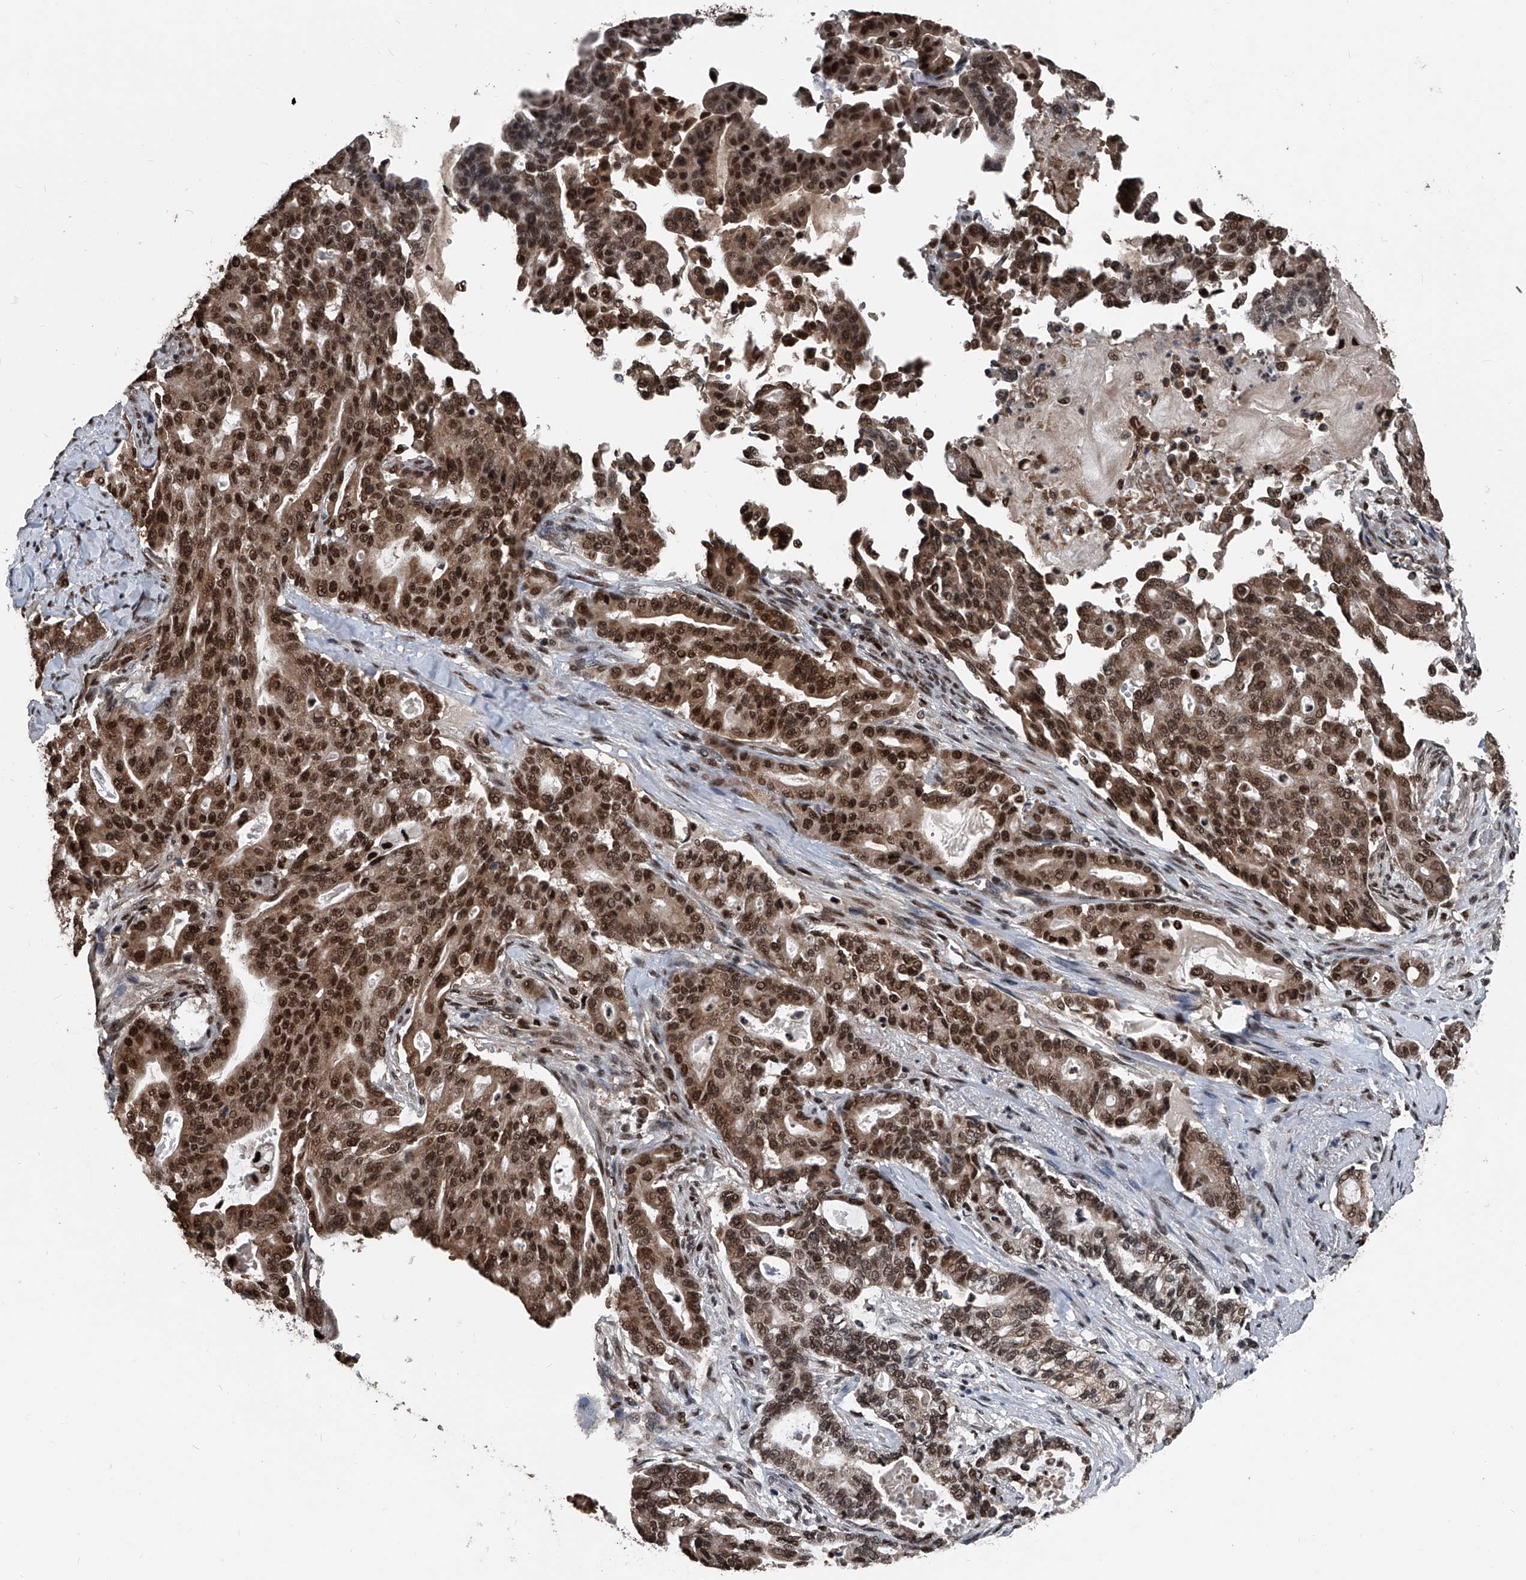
{"staining": {"intensity": "strong", "quantity": ">75%", "location": "cytoplasmic/membranous,nuclear"}, "tissue": "pancreatic cancer", "cell_type": "Tumor cells", "image_type": "cancer", "snomed": [{"axis": "morphology", "description": "Adenocarcinoma, NOS"}, {"axis": "topography", "description": "Pancreas"}], "caption": "IHC (DAB) staining of pancreatic cancer displays strong cytoplasmic/membranous and nuclear protein expression in about >75% of tumor cells.", "gene": "FKBP5", "patient": {"sex": "male", "age": 63}}